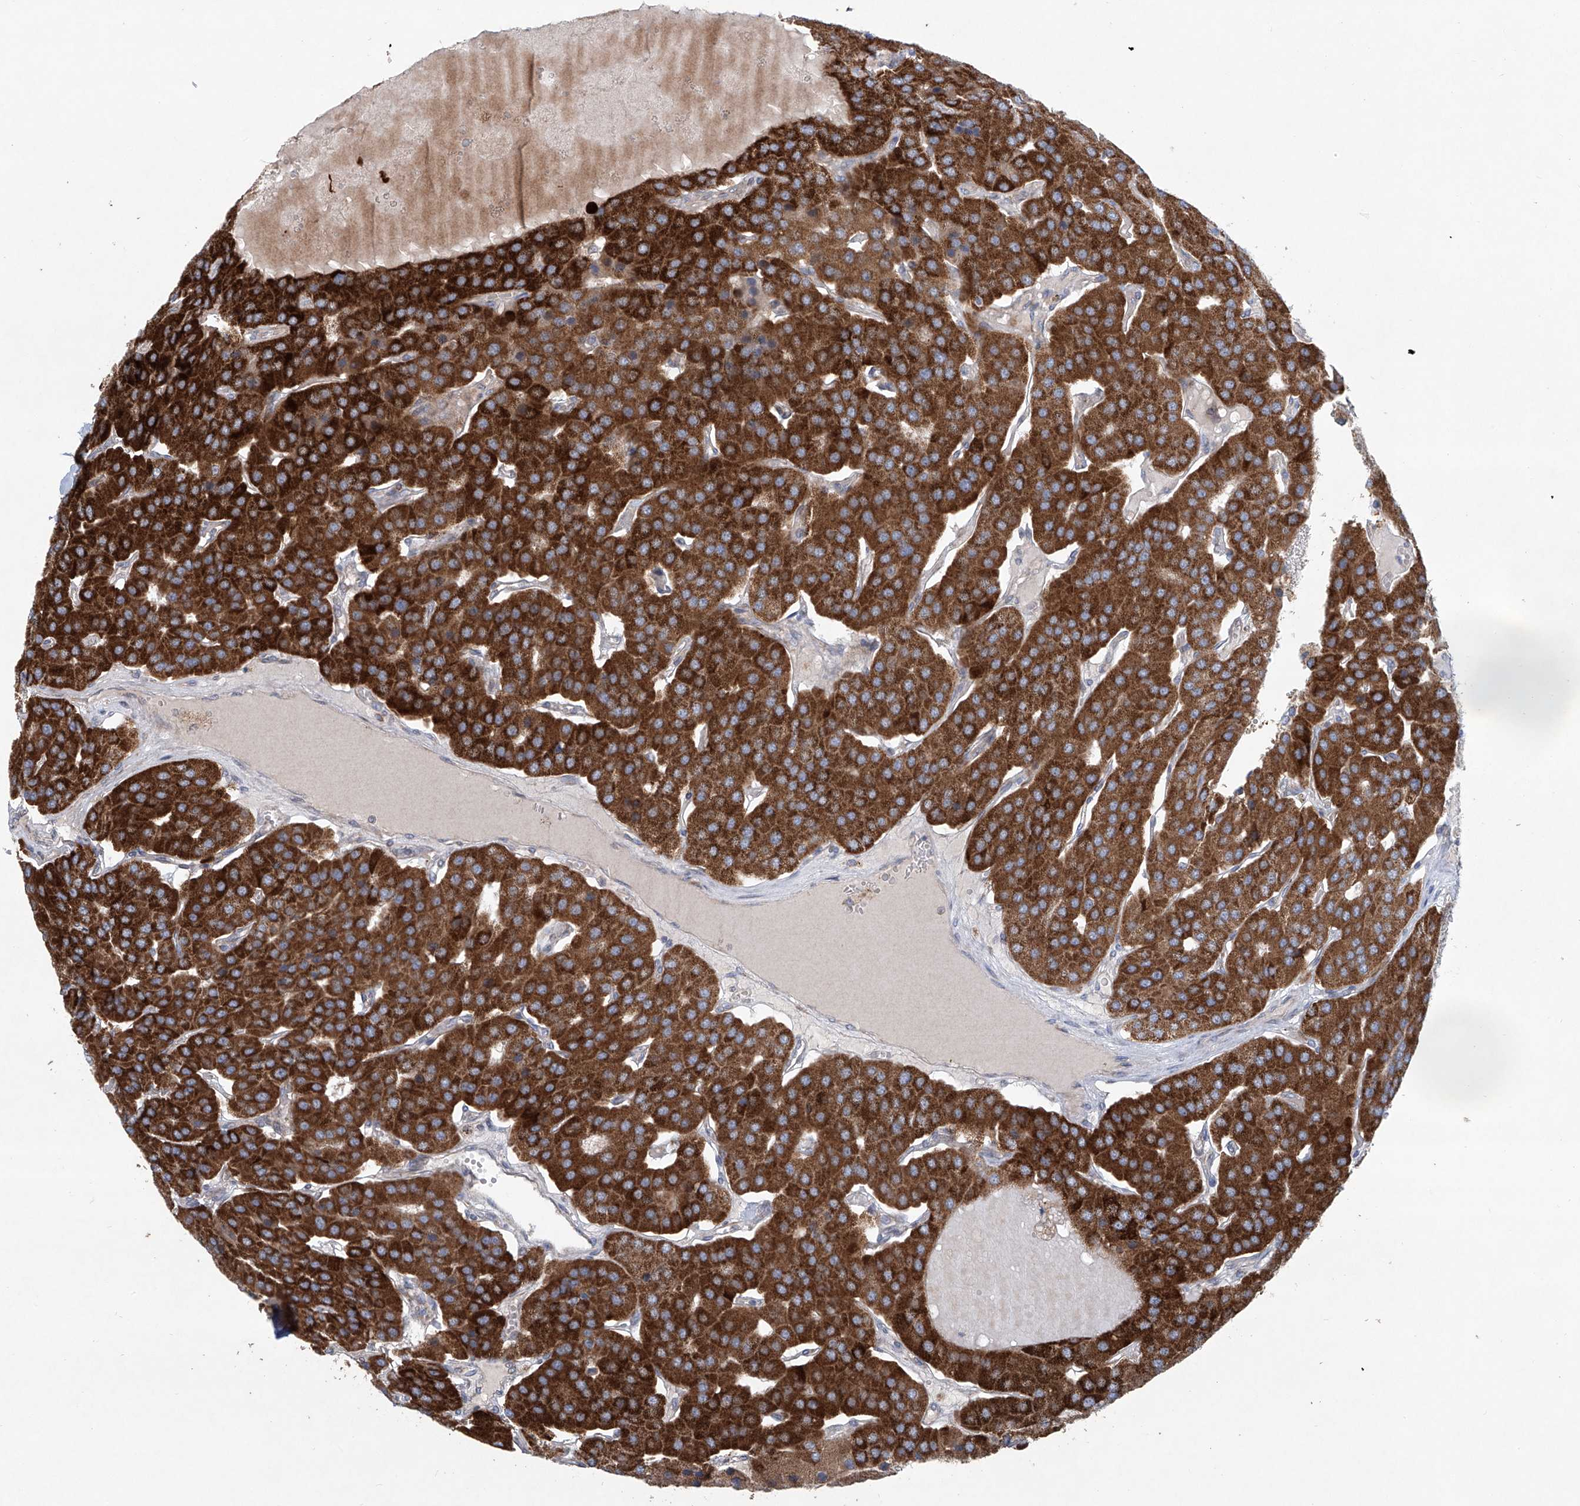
{"staining": {"intensity": "strong", "quantity": ">75%", "location": "cytoplasmic/membranous"}, "tissue": "parathyroid gland", "cell_type": "Glandular cells", "image_type": "normal", "snomed": [{"axis": "morphology", "description": "Normal tissue, NOS"}, {"axis": "morphology", "description": "Adenoma, NOS"}, {"axis": "topography", "description": "Parathyroid gland"}], "caption": "This micrograph shows normal parathyroid gland stained with immunohistochemistry (IHC) to label a protein in brown. The cytoplasmic/membranous of glandular cells show strong positivity for the protein. Nuclei are counter-stained blue.", "gene": "KLC4", "patient": {"sex": "female", "age": 86}}